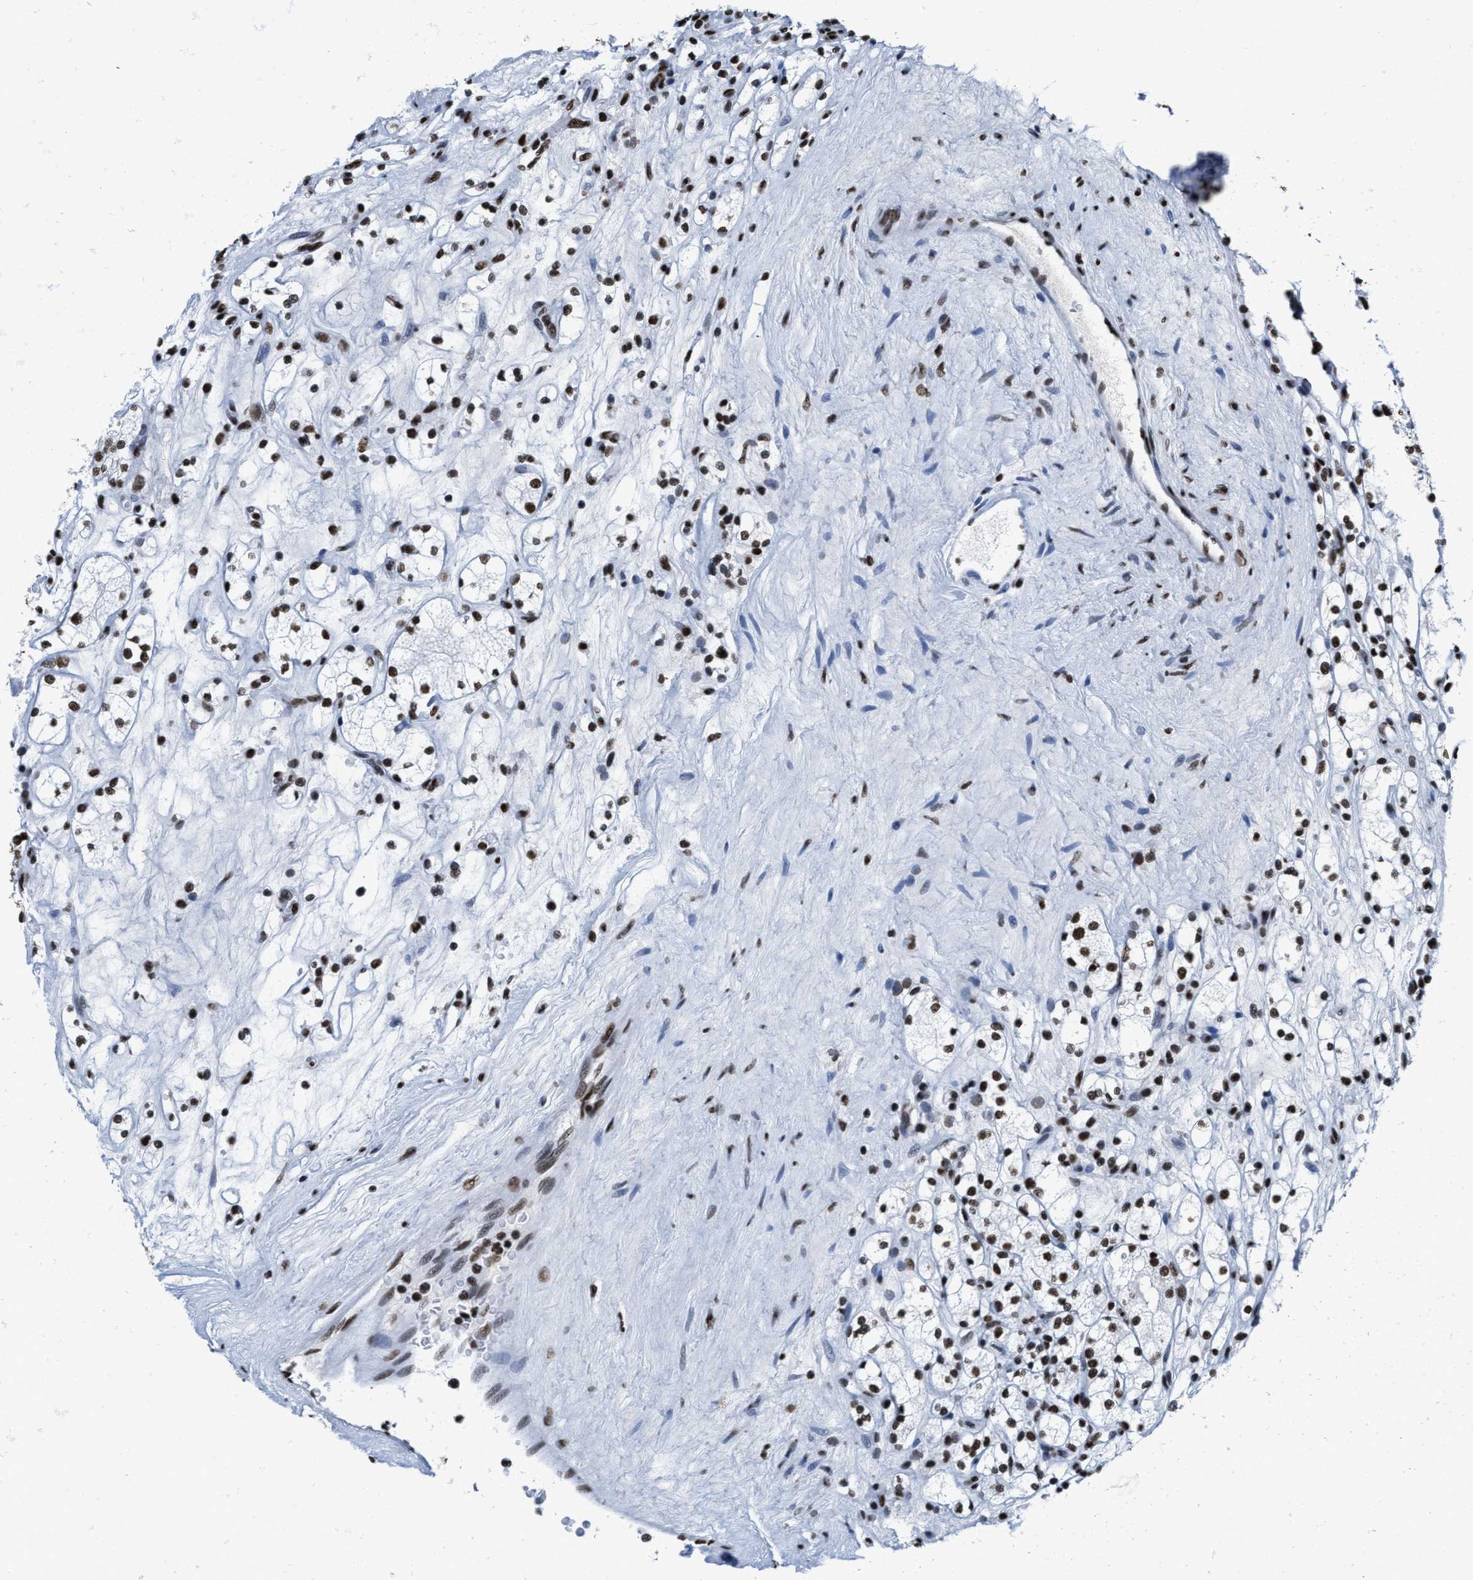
{"staining": {"intensity": "strong", "quantity": ">75%", "location": "nuclear"}, "tissue": "renal cancer", "cell_type": "Tumor cells", "image_type": "cancer", "snomed": [{"axis": "morphology", "description": "Adenocarcinoma, NOS"}, {"axis": "topography", "description": "Kidney"}], "caption": "Renal cancer (adenocarcinoma) stained for a protein (brown) displays strong nuclear positive expression in about >75% of tumor cells.", "gene": "SMARCC2", "patient": {"sex": "male", "age": 77}}